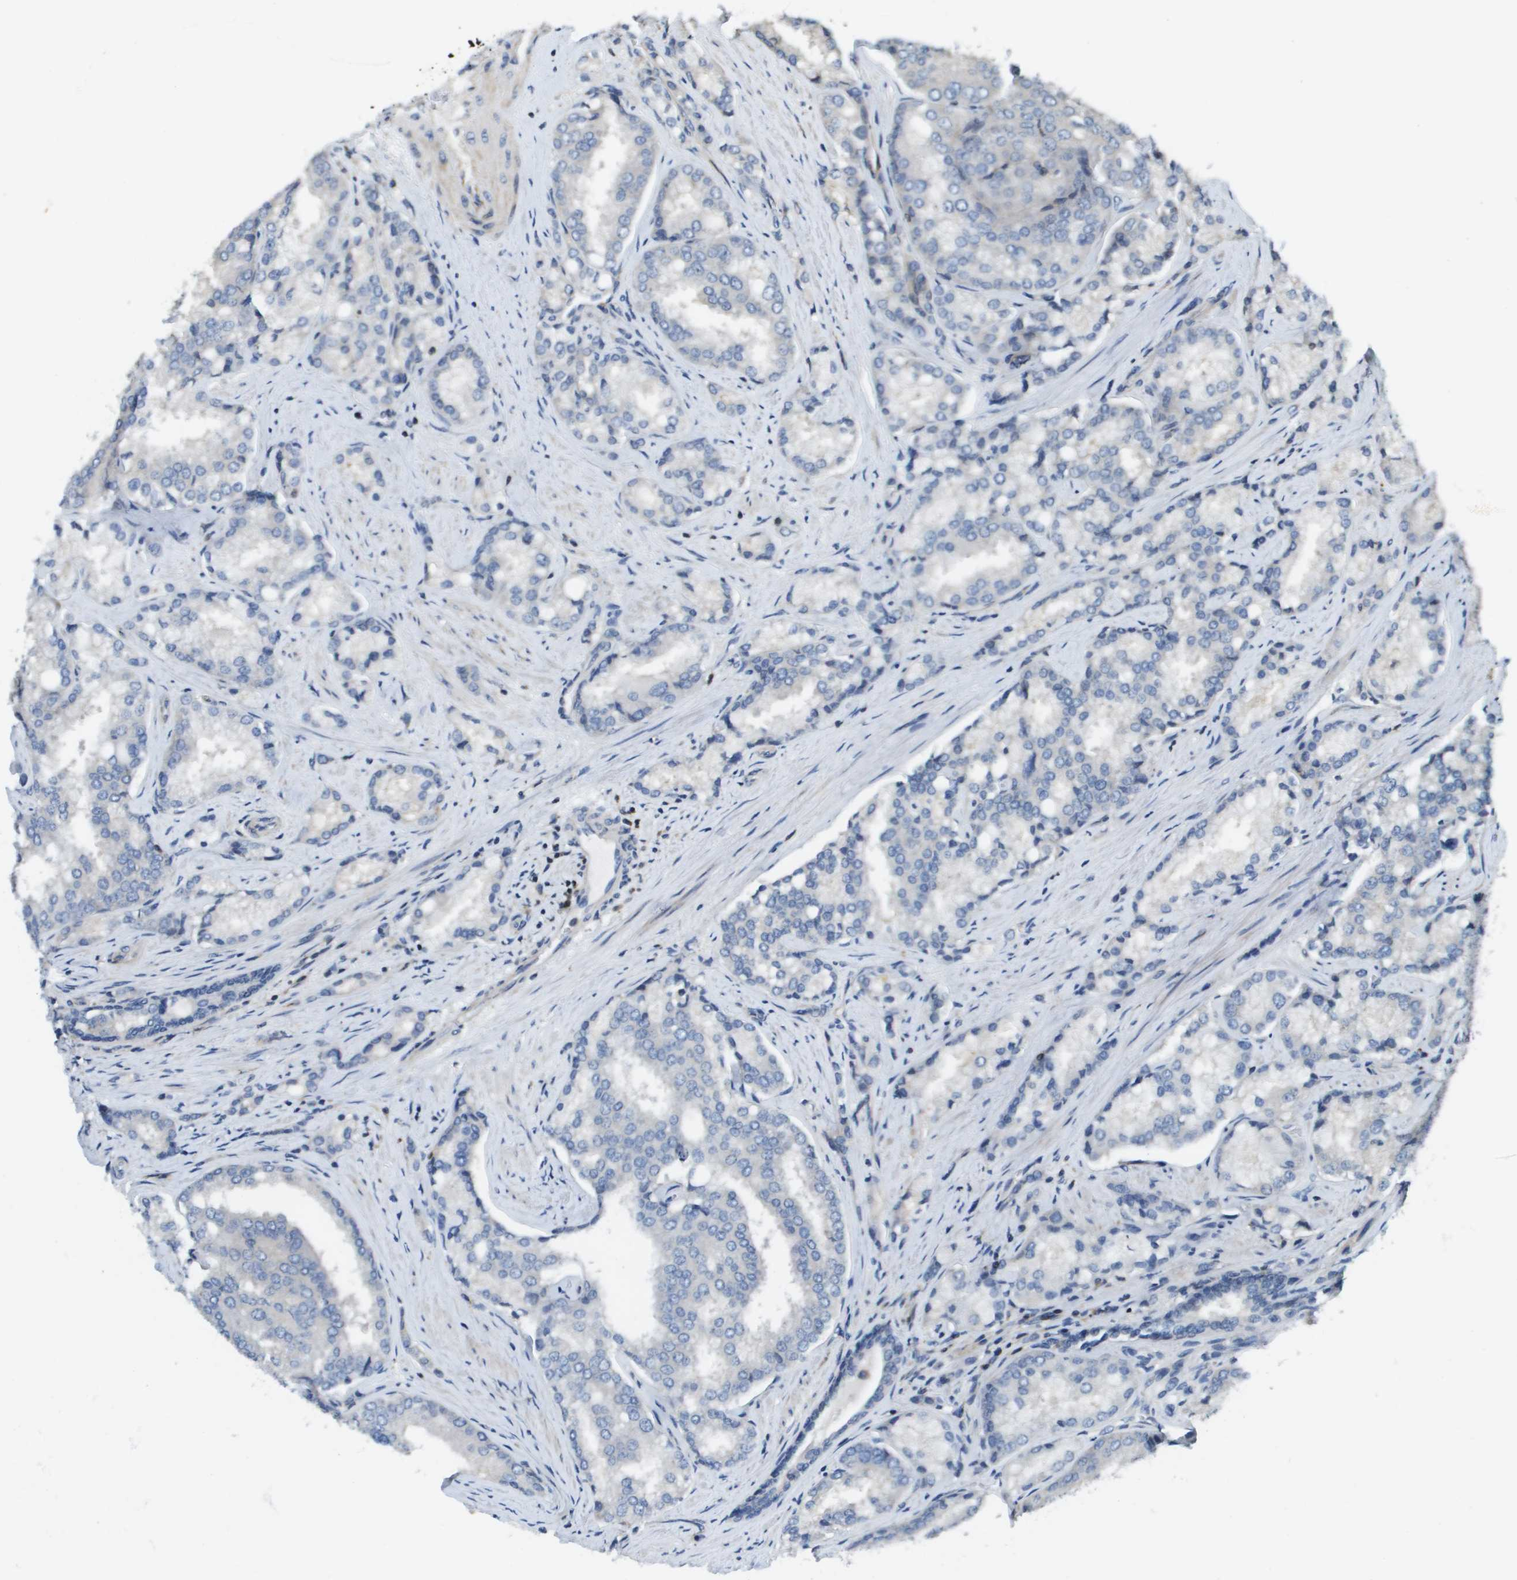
{"staining": {"intensity": "negative", "quantity": "none", "location": "none"}, "tissue": "prostate cancer", "cell_type": "Tumor cells", "image_type": "cancer", "snomed": [{"axis": "morphology", "description": "Adenocarcinoma, High grade"}, {"axis": "topography", "description": "Prostate"}], "caption": "IHC photomicrograph of neoplastic tissue: human high-grade adenocarcinoma (prostate) stained with DAB reveals no significant protein staining in tumor cells.", "gene": "SCN4B", "patient": {"sex": "male", "age": 50}}